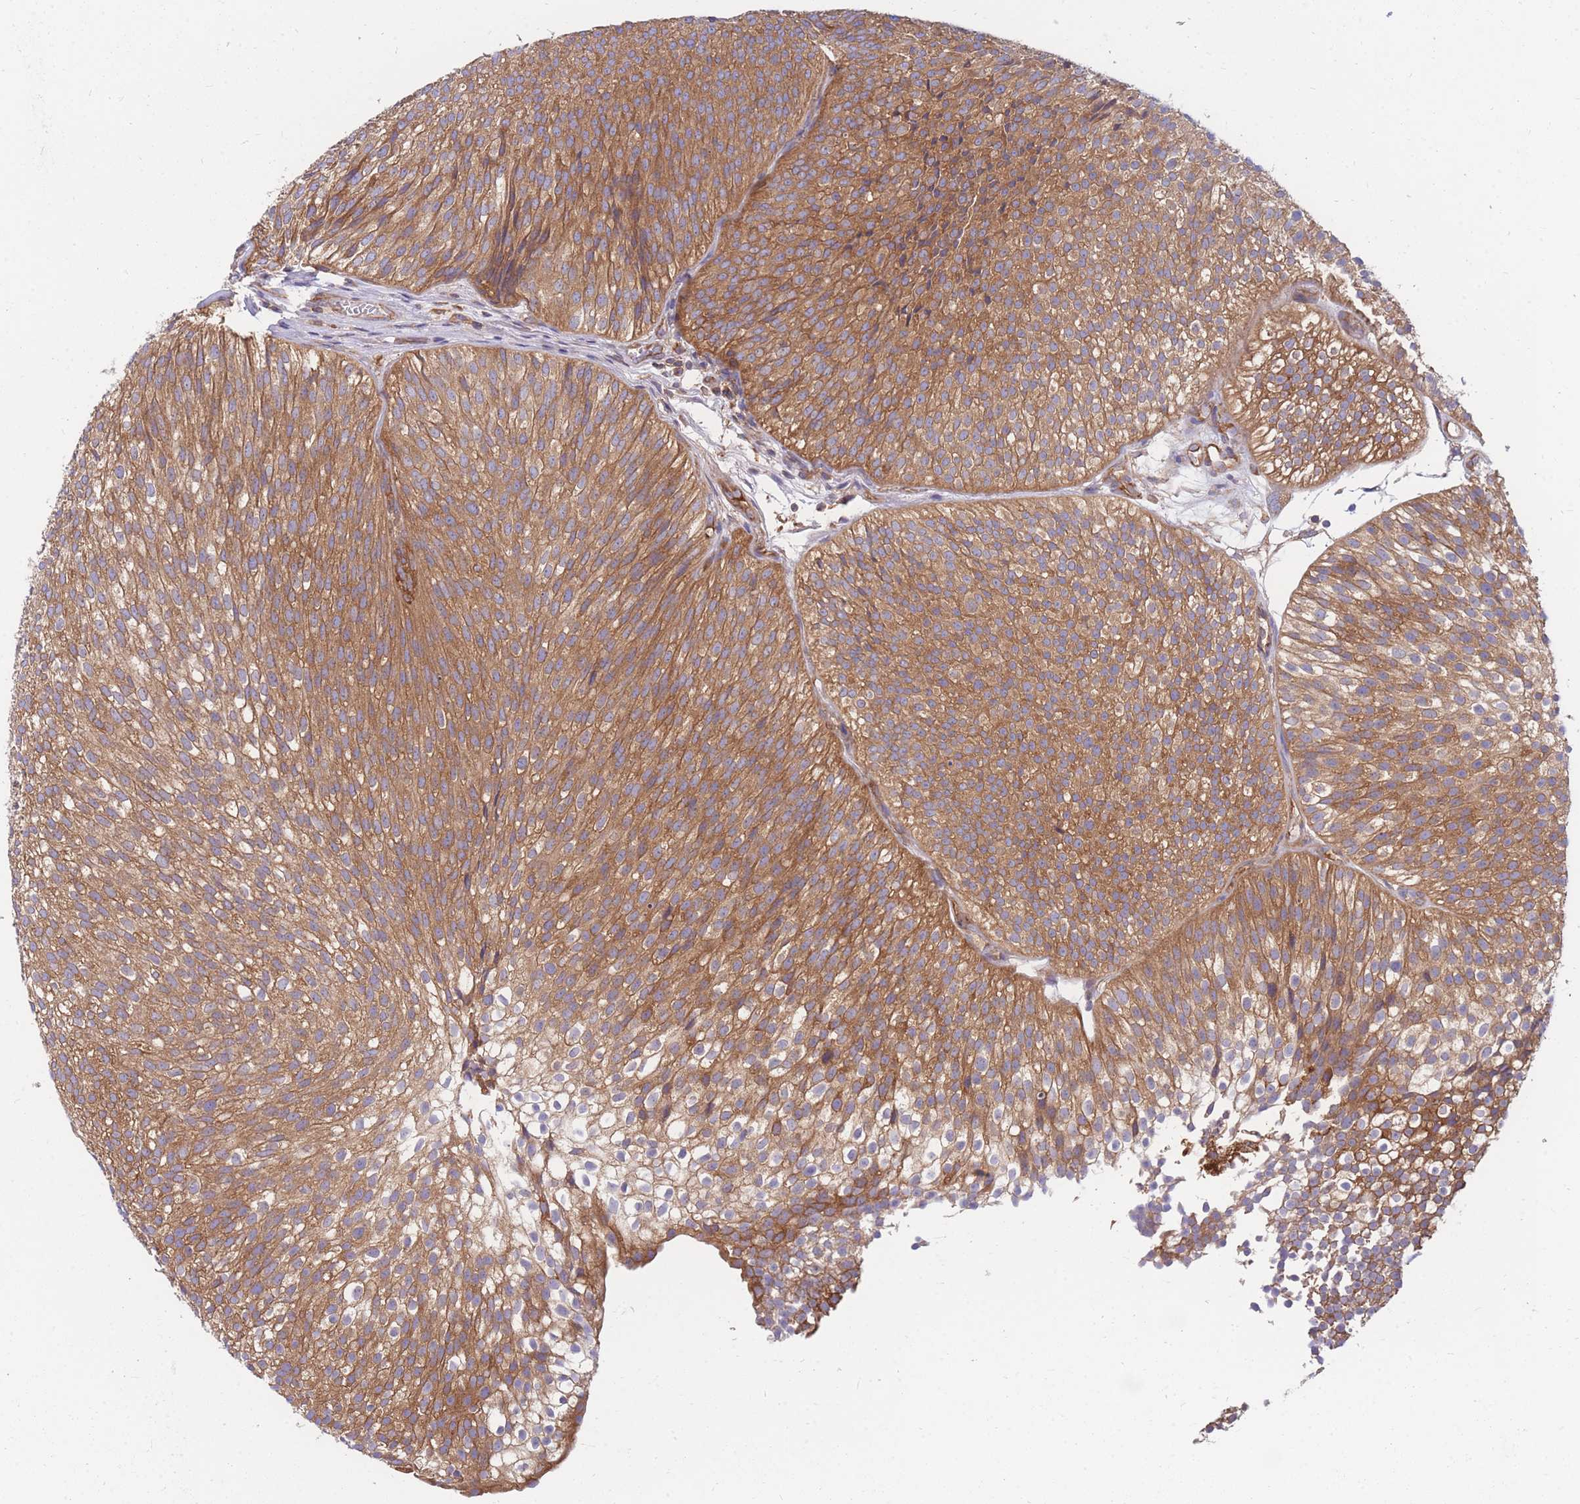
{"staining": {"intensity": "moderate", "quantity": ">75%", "location": "cytoplasmic/membranous"}, "tissue": "urothelial cancer", "cell_type": "Tumor cells", "image_type": "cancer", "snomed": [{"axis": "morphology", "description": "Urothelial carcinoma, Low grade"}, {"axis": "topography", "description": "Urinary bladder"}], "caption": "Immunohistochemical staining of human urothelial cancer reveals moderate cytoplasmic/membranous protein expression in approximately >75% of tumor cells.", "gene": "GGA1", "patient": {"sex": "male", "age": 91}}